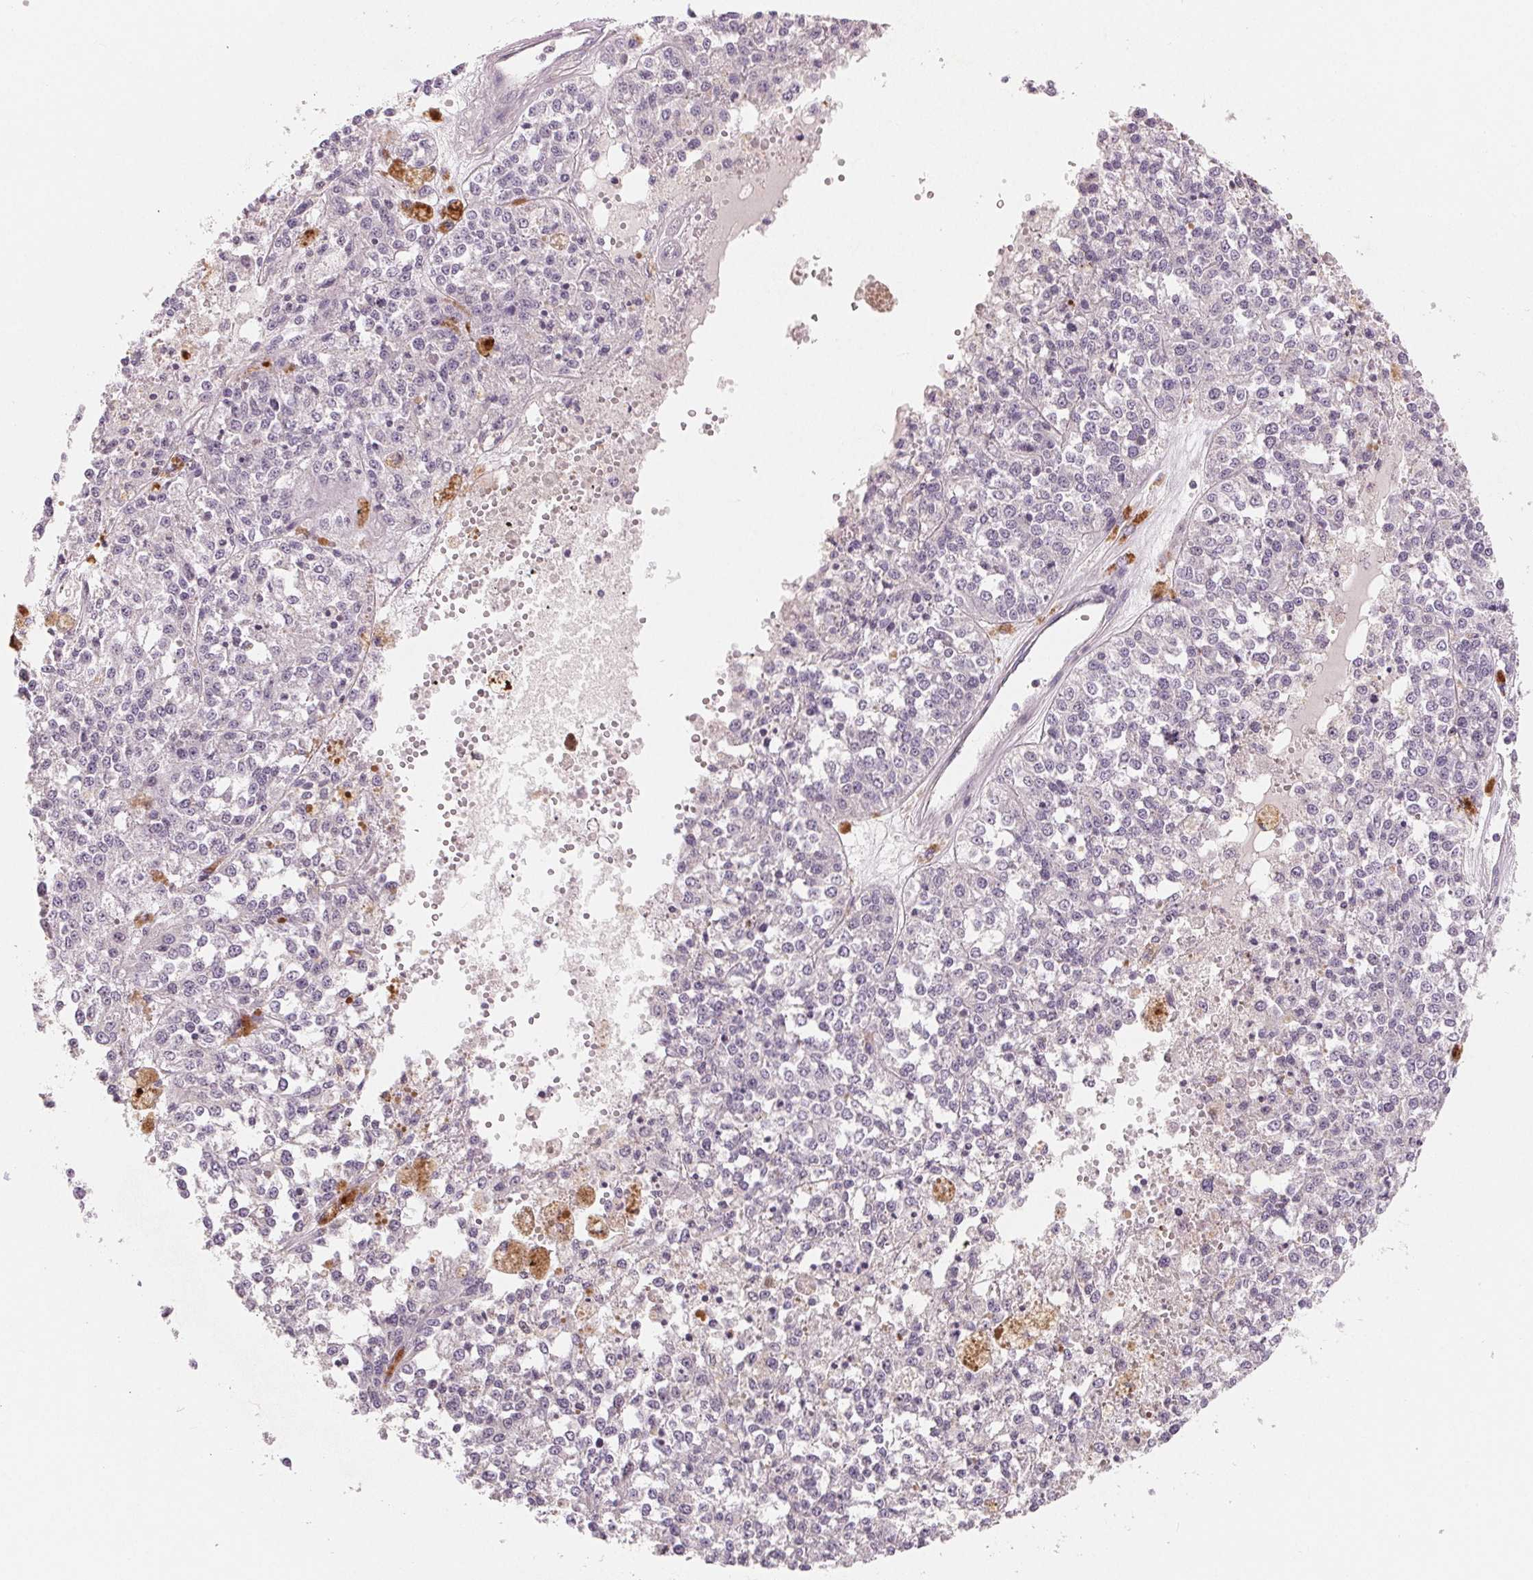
{"staining": {"intensity": "negative", "quantity": "none", "location": "none"}, "tissue": "melanoma", "cell_type": "Tumor cells", "image_type": "cancer", "snomed": [{"axis": "morphology", "description": "Malignant melanoma, Metastatic site"}, {"axis": "topography", "description": "Lymph node"}], "caption": "Immunohistochemistry photomicrograph of human melanoma stained for a protein (brown), which shows no positivity in tumor cells.", "gene": "AQP8", "patient": {"sex": "female", "age": 64}}